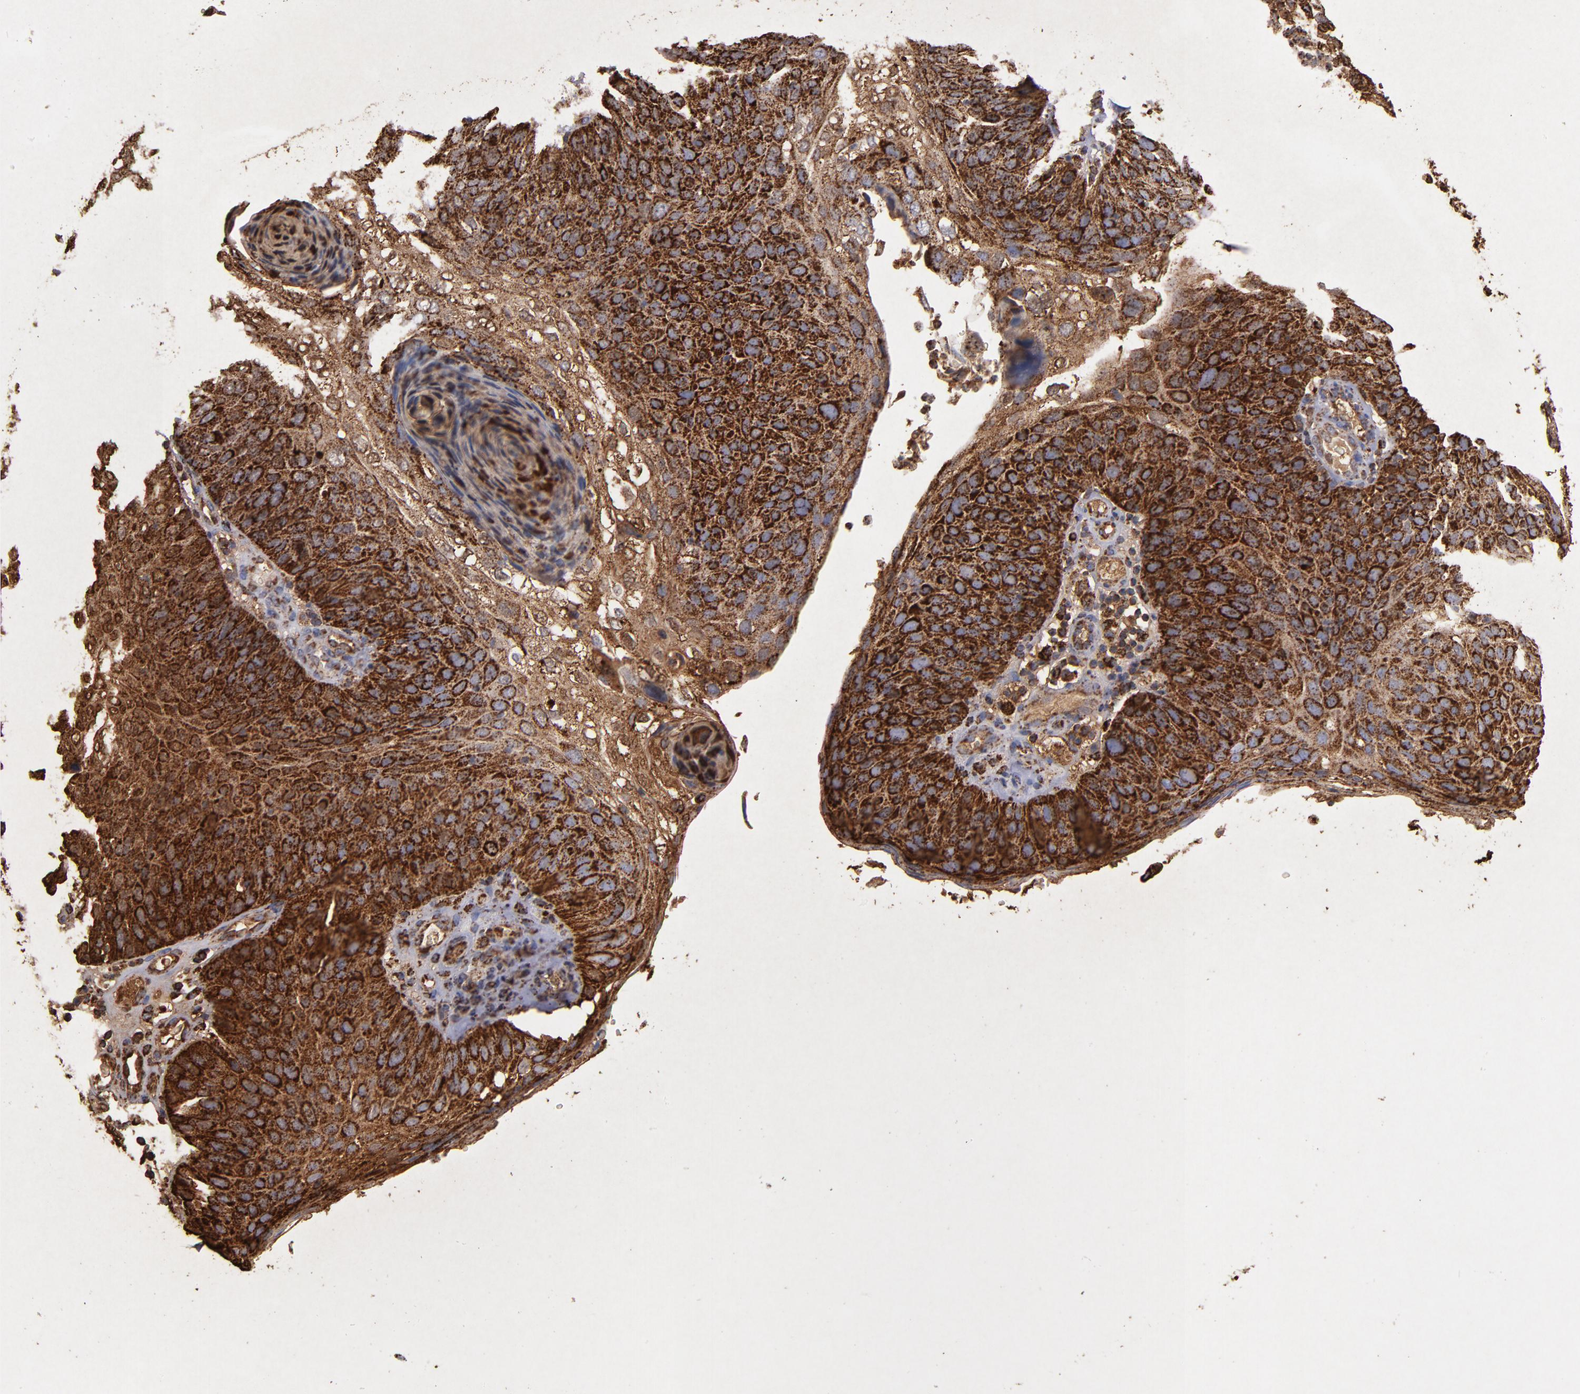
{"staining": {"intensity": "strong", "quantity": ">75%", "location": "cytoplasmic/membranous"}, "tissue": "skin cancer", "cell_type": "Tumor cells", "image_type": "cancer", "snomed": [{"axis": "morphology", "description": "Squamous cell carcinoma, NOS"}, {"axis": "topography", "description": "Skin"}], "caption": "Skin squamous cell carcinoma stained for a protein exhibits strong cytoplasmic/membranous positivity in tumor cells. (Brightfield microscopy of DAB IHC at high magnification).", "gene": "SOD2", "patient": {"sex": "male", "age": 87}}